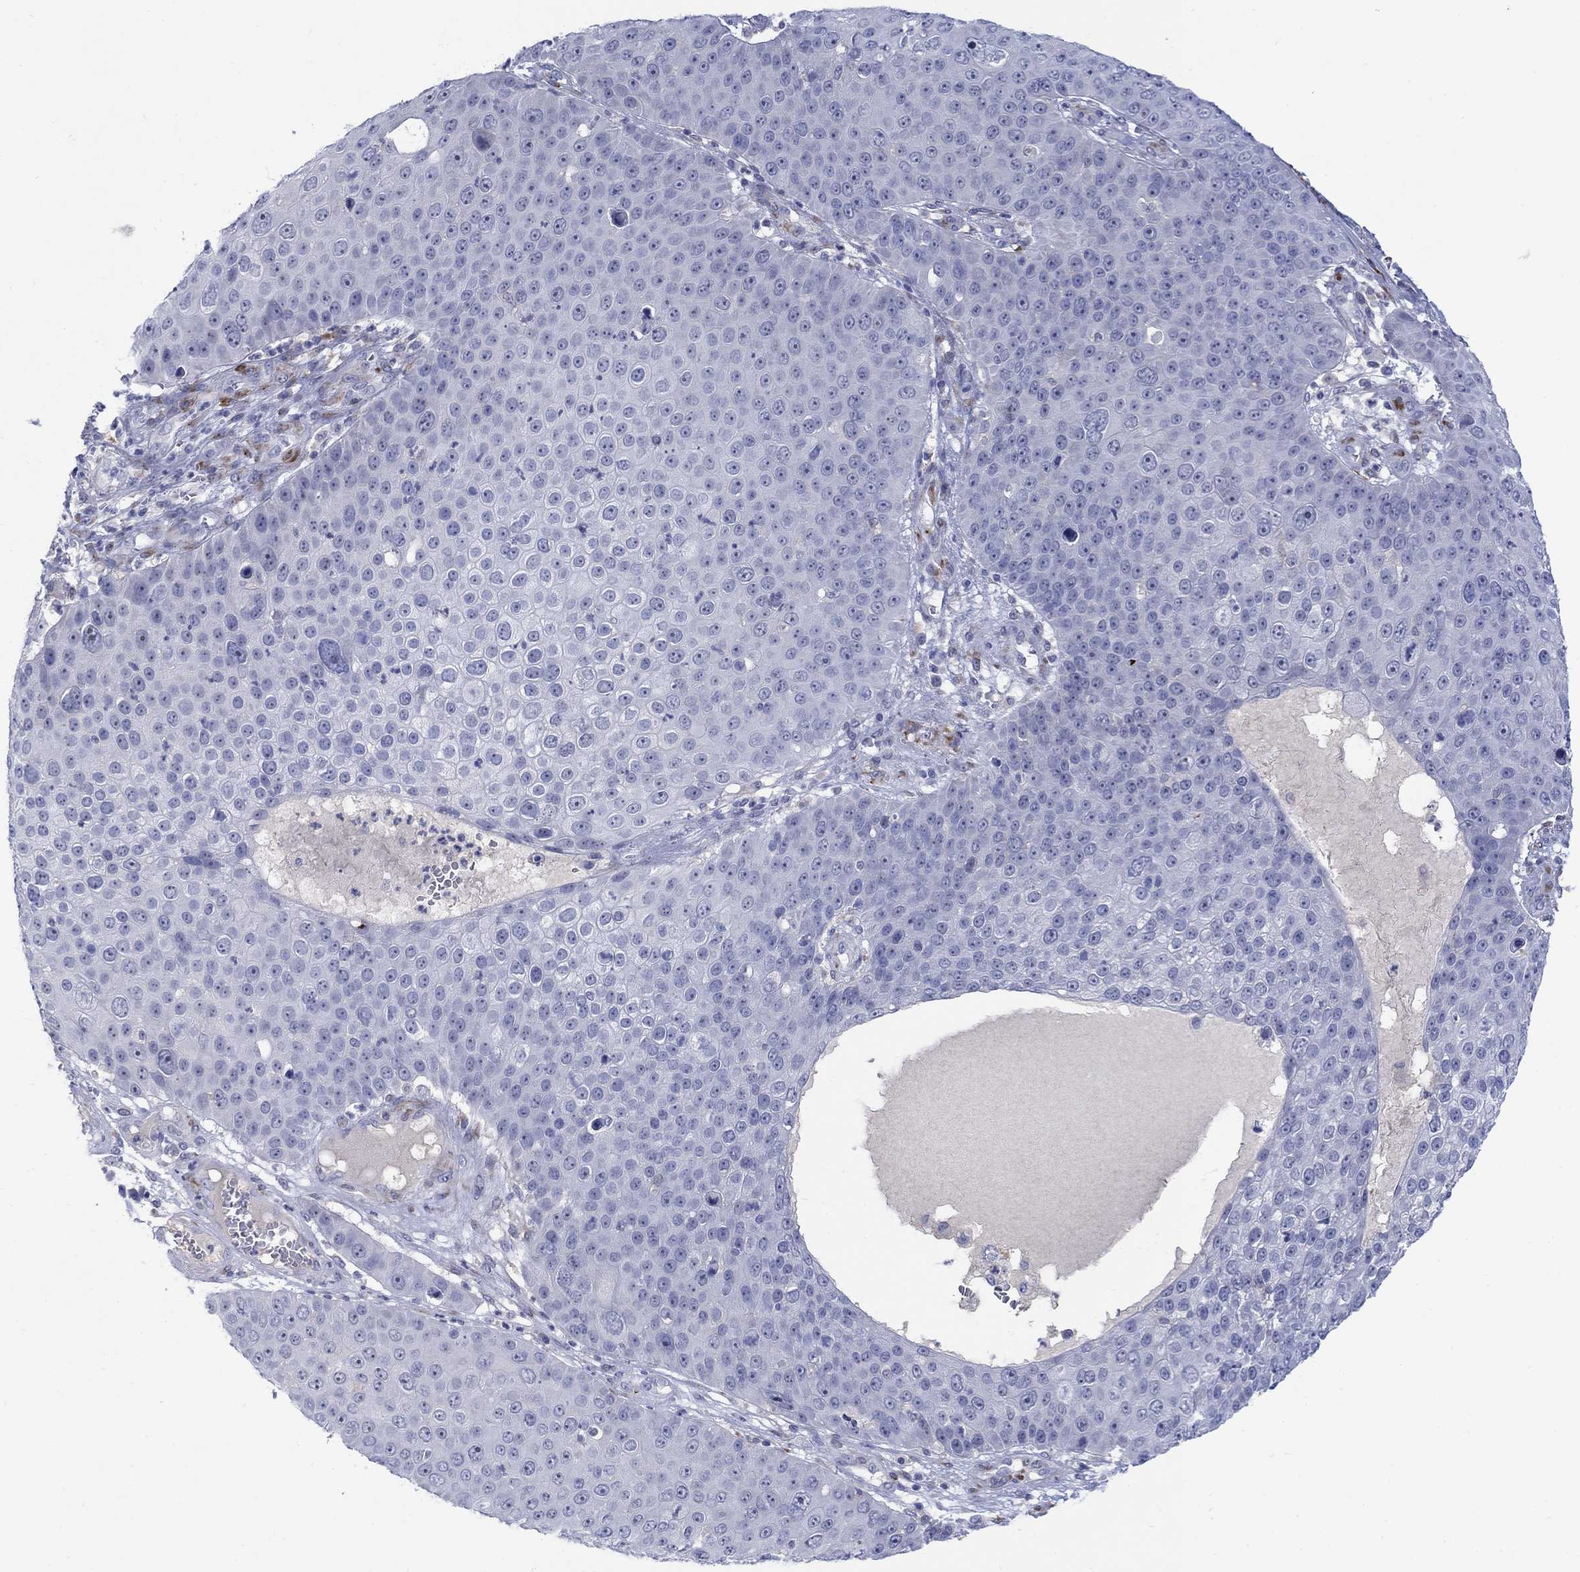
{"staining": {"intensity": "negative", "quantity": "none", "location": "none"}, "tissue": "skin cancer", "cell_type": "Tumor cells", "image_type": "cancer", "snomed": [{"axis": "morphology", "description": "Squamous cell carcinoma, NOS"}, {"axis": "topography", "description": "Skin"}], "caption": "Tumor cells show no significant expression in skin squamous cell carcinoma. The staining was performed using DAB to visualize the protein expression in brown, while the nuclei were stained in blue with hematoxylin (Magnification: 20x).", "gene": "REEP2", "patient": {"sex": "male", "age": 71}}